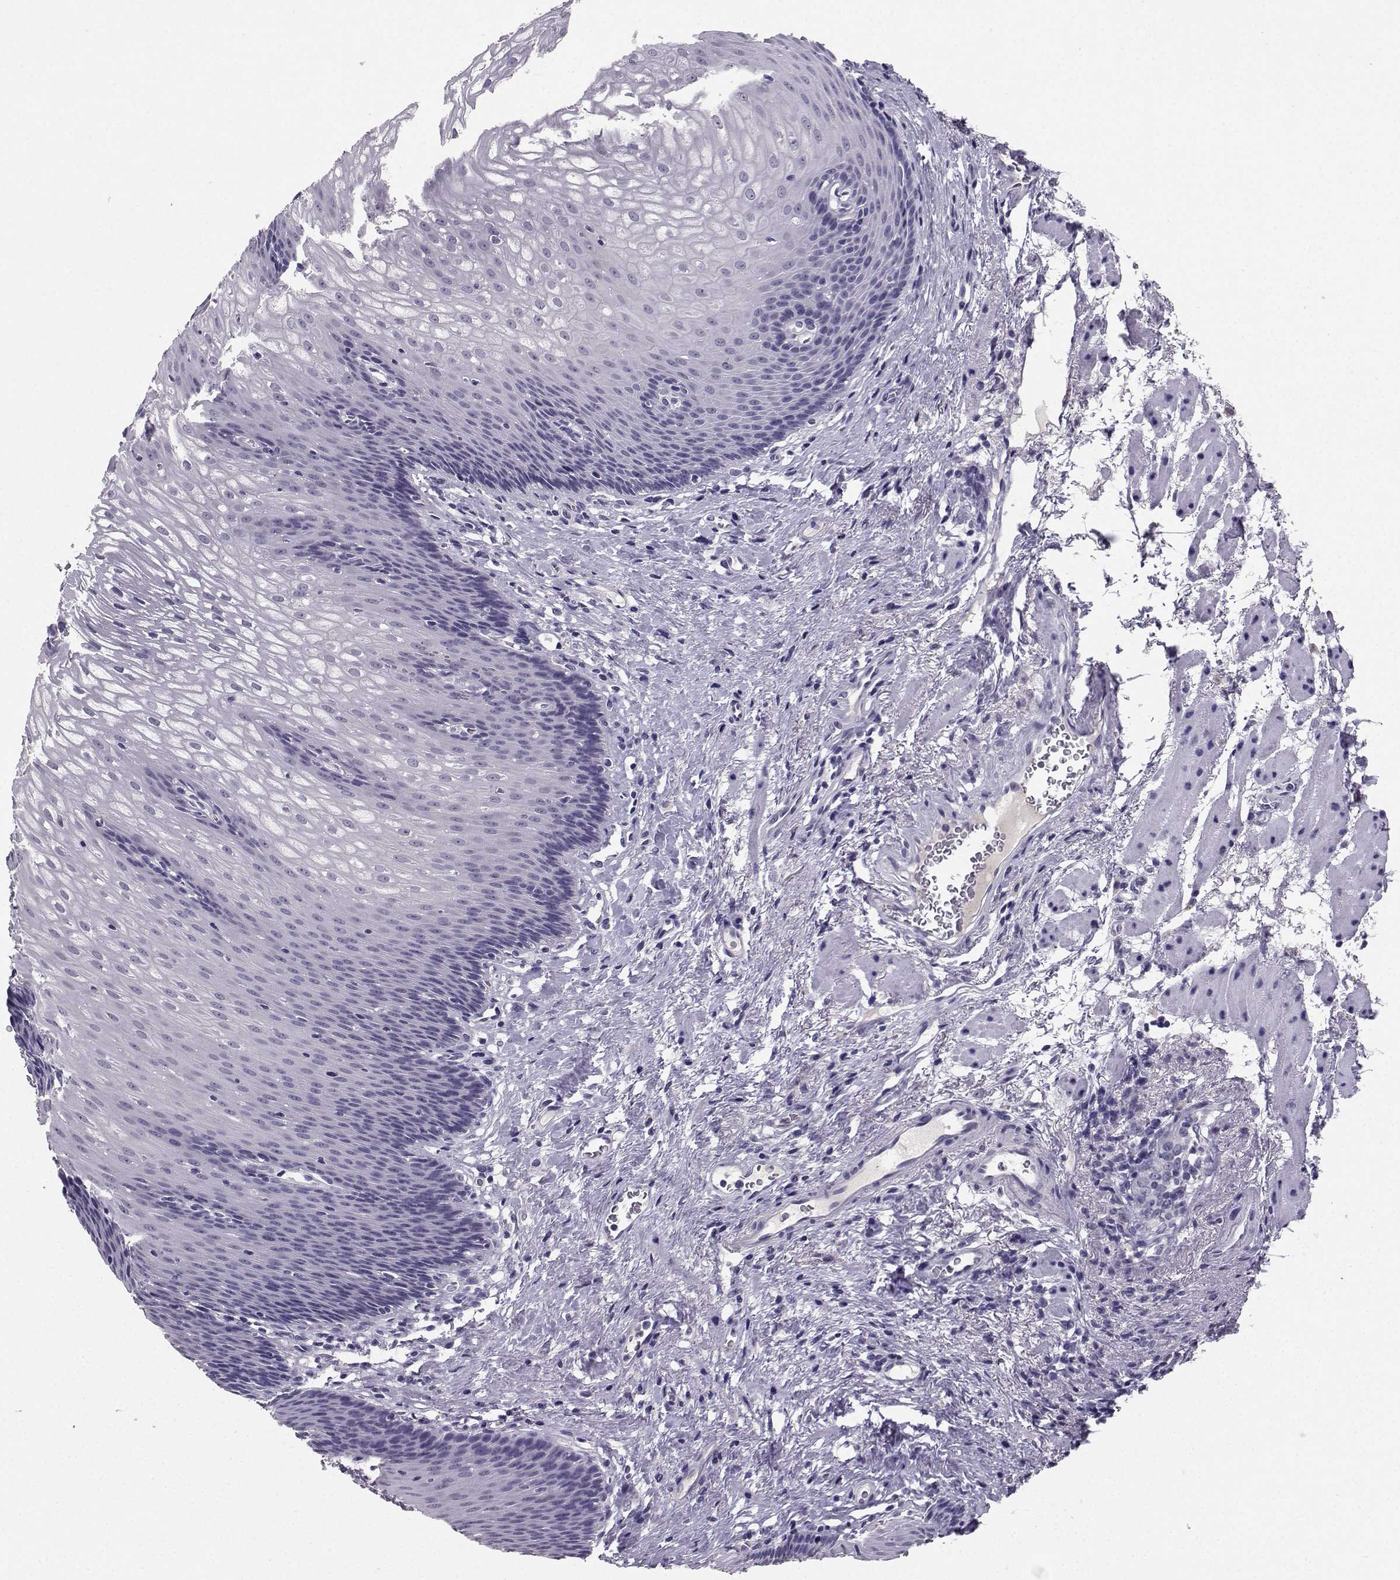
{"staining": {"intensity": "negative", "quantity": "none", "location": "none"}, "tissue": "esophagus", "cell_type": "Squamous epithelial cells", "image_type": "normal", "snomed": [{"axis": "morphology", "description": "Normal tissue, NOS"}, {"axis": "topography", "description": "Esophagus"}], "caption": "Micrograph shows no significant protein expression in squamous epithelial cells of unremarkable esophagus. (DAB (3,3'-diaminobenzidine) immunohistochemistry (IHC), high magnification).", "gene": "SPAG11A", "patient": {"sex": "male", "age": 76}}